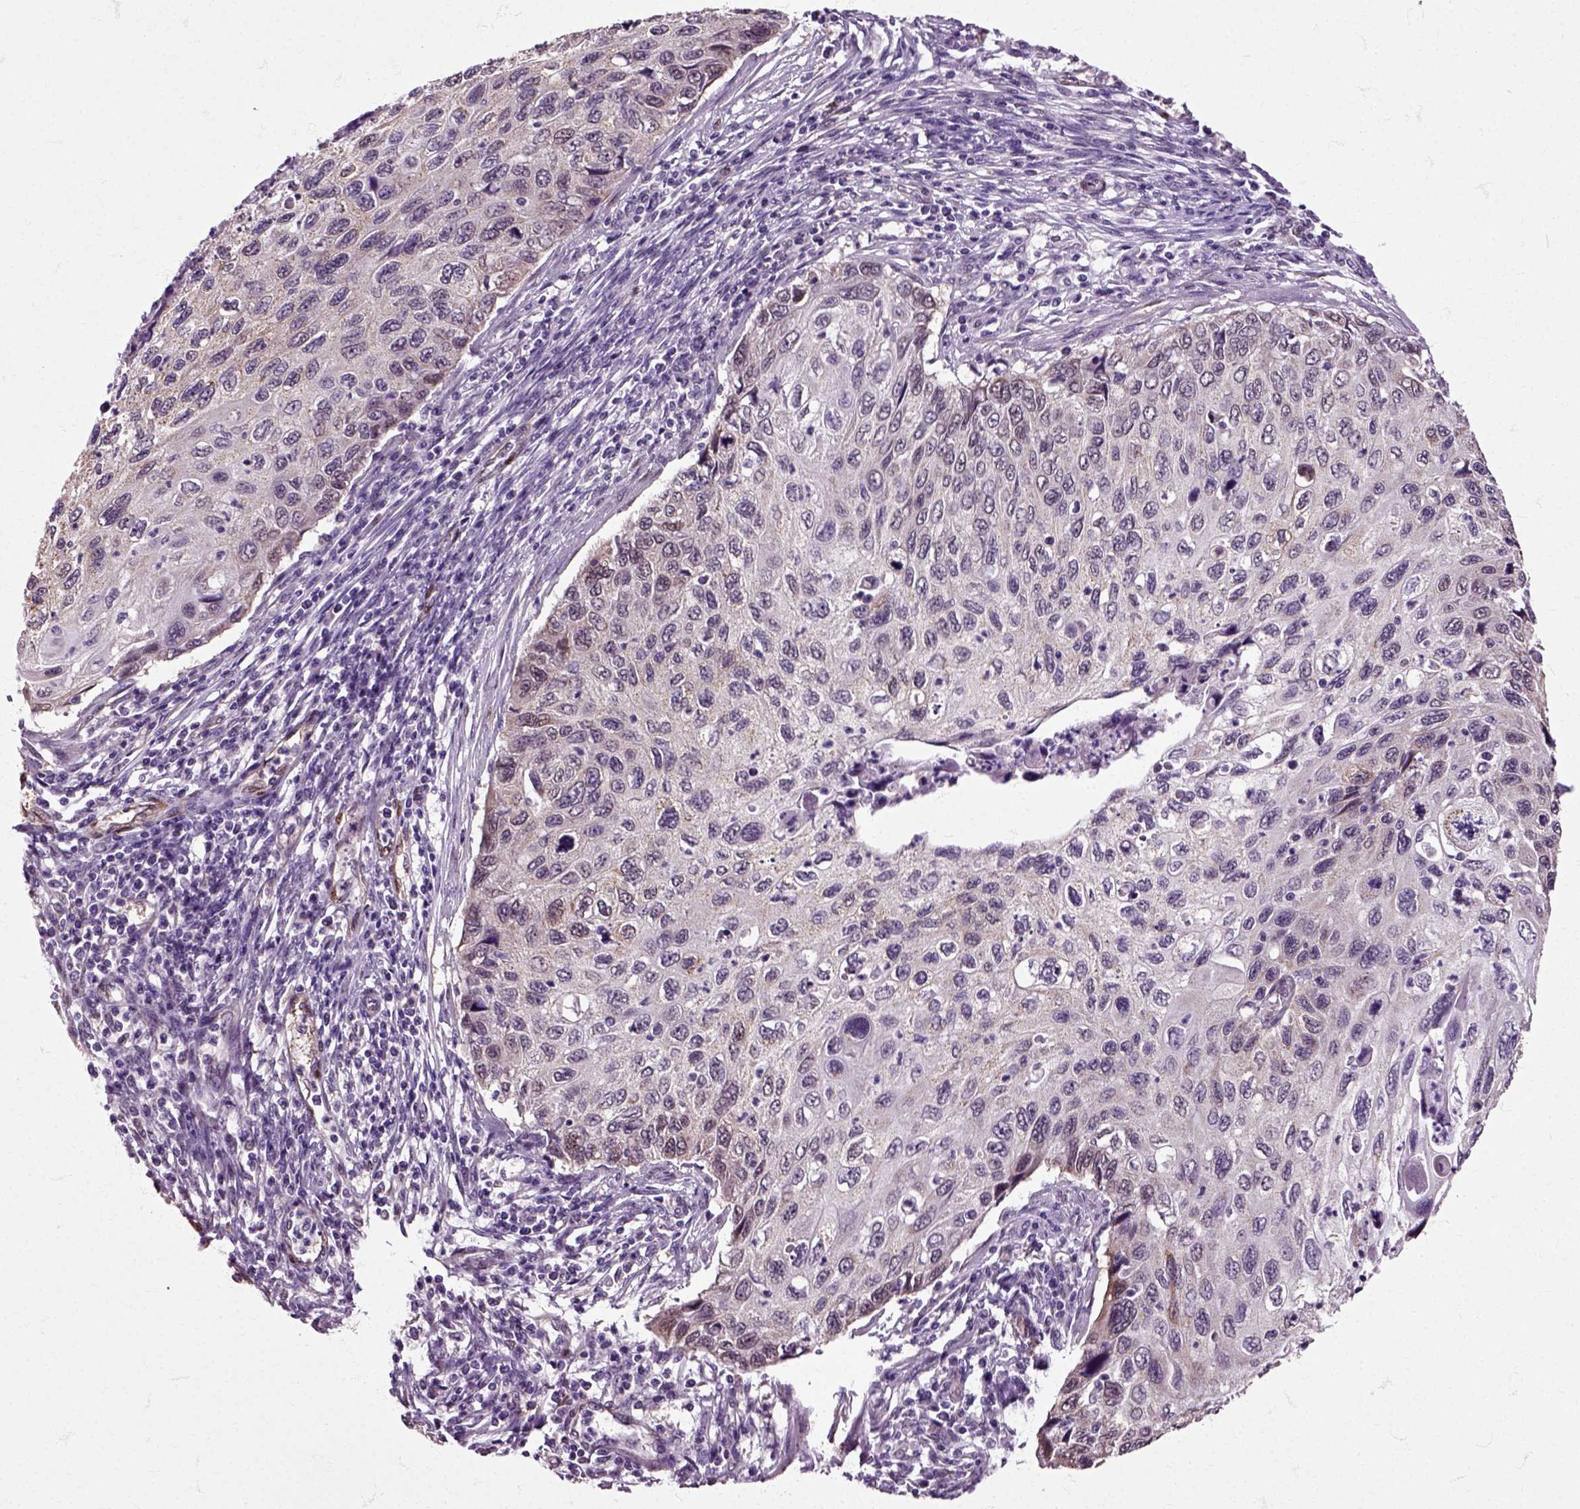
{"staining": {"intensity": "weak", "quantity": "<25%", "location": "cytoplasmic/membranous"}, "tissue": "cervical cancer", "cell_type": "Tumor cells", "image_type": "cancer", "snomed": [{"axis": "morphology", "description": "Squamous cell carcinoma, NOS"}, {"axis": "topography", "description": "Cervix"}], "caption": "Histopathology image shows no protein staining in tumor cells of cervical cancer (squamous cell carcinoma) tissue.", "gene": "HSPA2", "patient": {"sex": "female", "age": 70}}